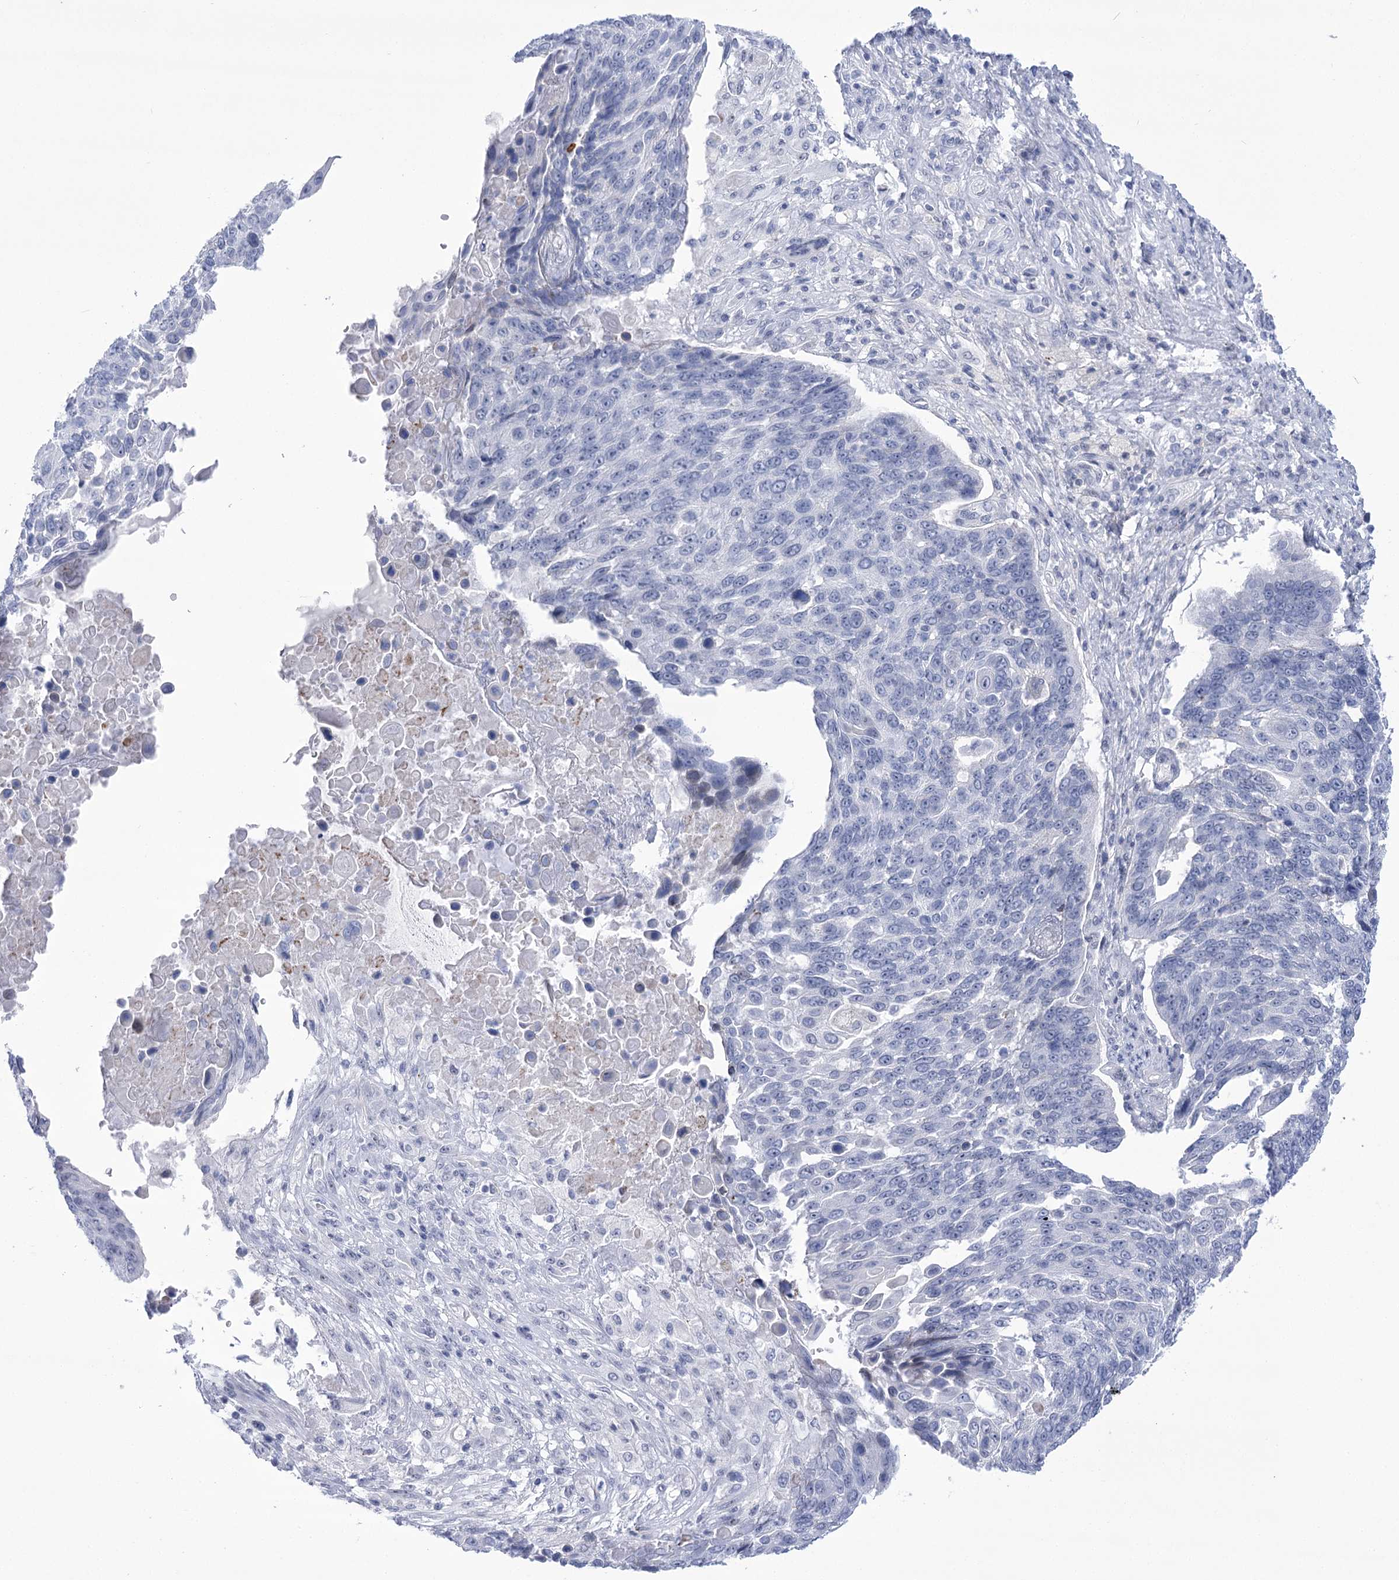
{"staining": {"intensity": "negative", "quantity": "none", "location": "none"}, "tissue": "lung cancer", "cell_type": "Tumor cells", "image_type": "cancer", "snomed": [{"axis": "morphology", "description": "Squamous cell carcinoma, NOS"}, {"axis": "topography", "description": "Lung"}], "caption": "High magnification brightfield microscopy of lung cancer (squamous cell carcinoma) stained with DAB (brown) and counterstained with hematoxylin (blue): tumor cells show no significant expression.", "gene": "HORMAD1", "patient": {"sex": "male", "age": 66}}